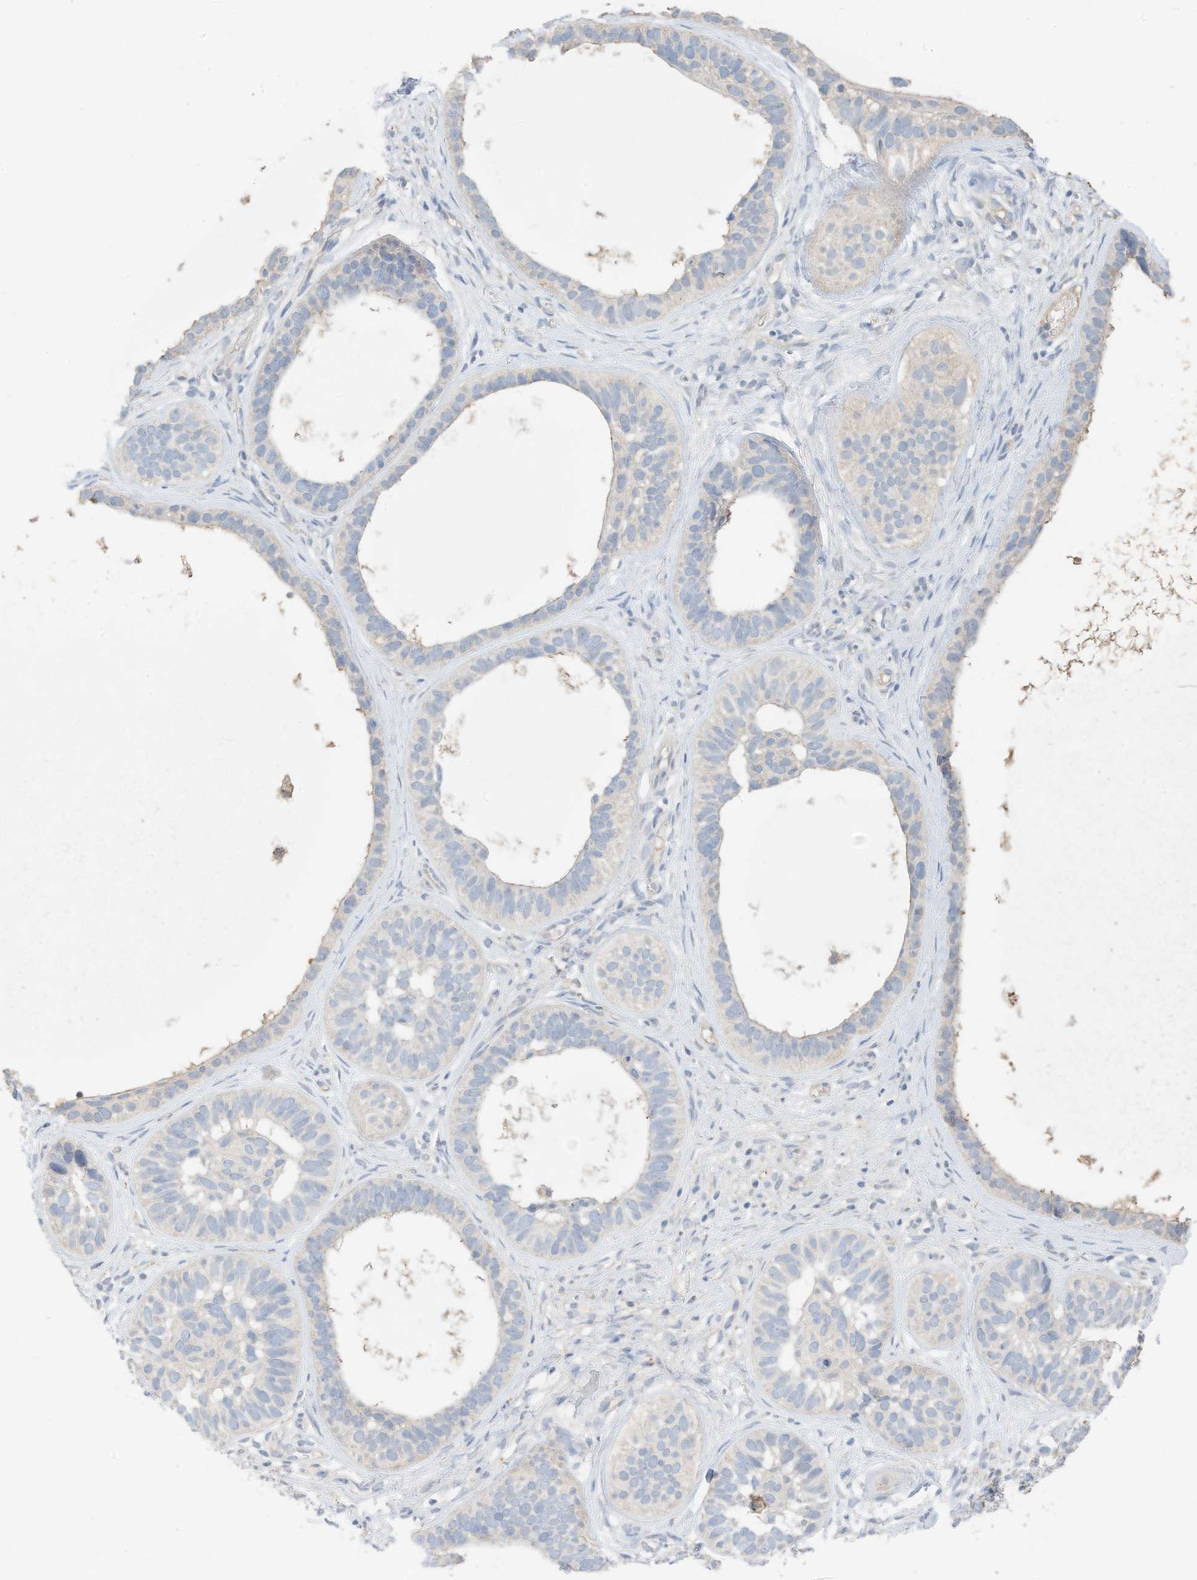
{"staining": {"intensity": "negative", "quantity": "none", "location": "none"}, "tissue": "skin cancer", "cell_type": "Tumor cells", "image_type": "cancer", "snomed": [{"axis": "morphology", "description": "Basal cell carcinoma"}, {"axis": "topography", "description": "Skin"}], "caption": "Tumor cells show no significant positivity in basal cell carcinoma (skin).", "gene": "CAPN13", "patient": {"sex": "male", "age": 62}}